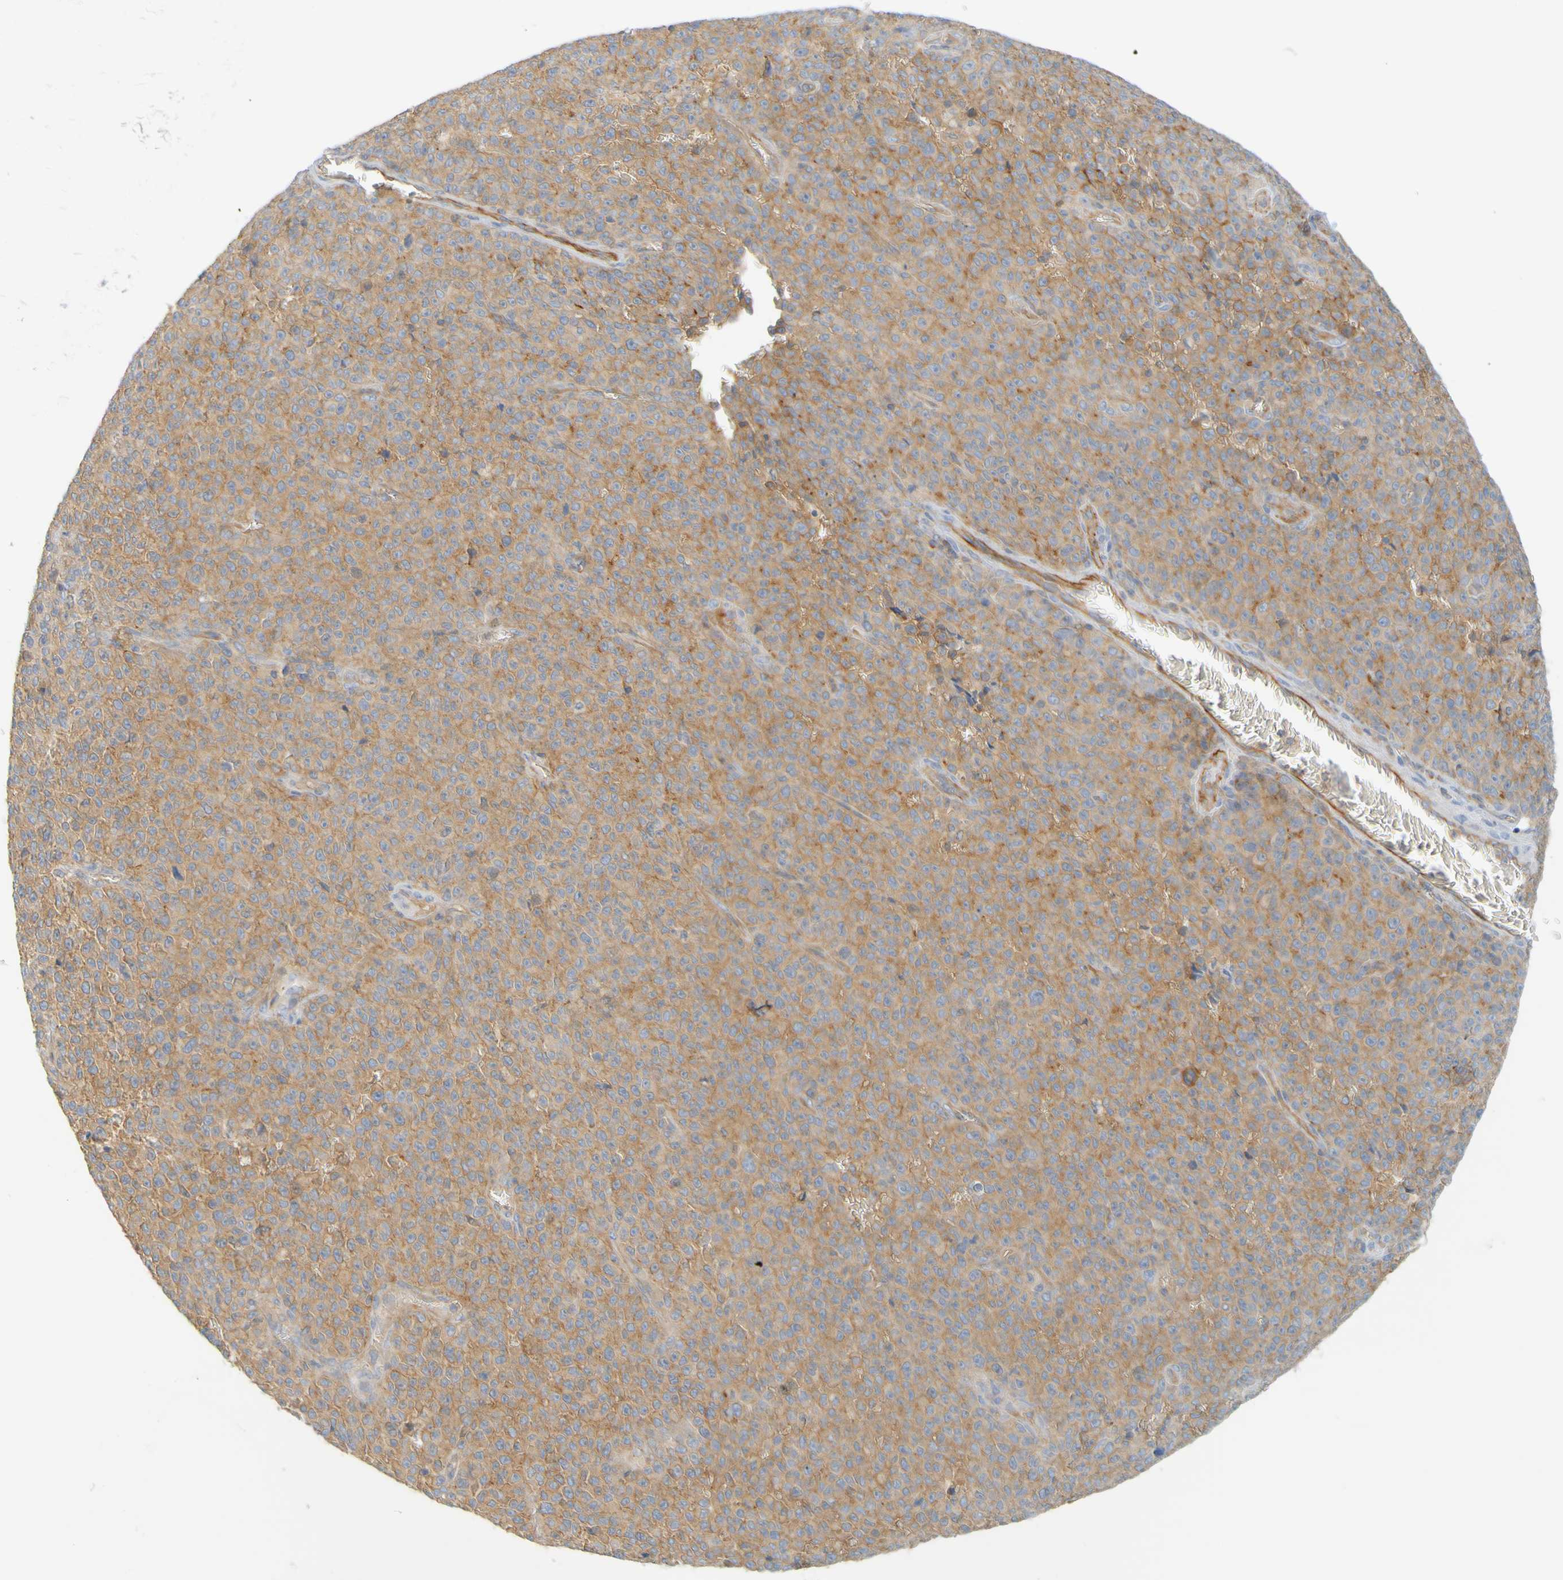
{"staining": {"intensity": "moderate", "quantity": ">75%", "location": "cytoplasmic/membranous"}, "tissue": "melanoma", "cell_type": "Tumor cells", "image_type": "cancer", "snomed": [{"axis": "morphology", "description": "Malignant melanoma, NOS"}, {"axis": "topography", "description": "Skin"}], "caption": "Melanoma stained with immunohistochemistry (IHC) displays moderate cytoplasmic/membranous staining in about >75% of tumor cells.", "gene": "APPL1", "patient": {"sex": "female", "age": 82}}